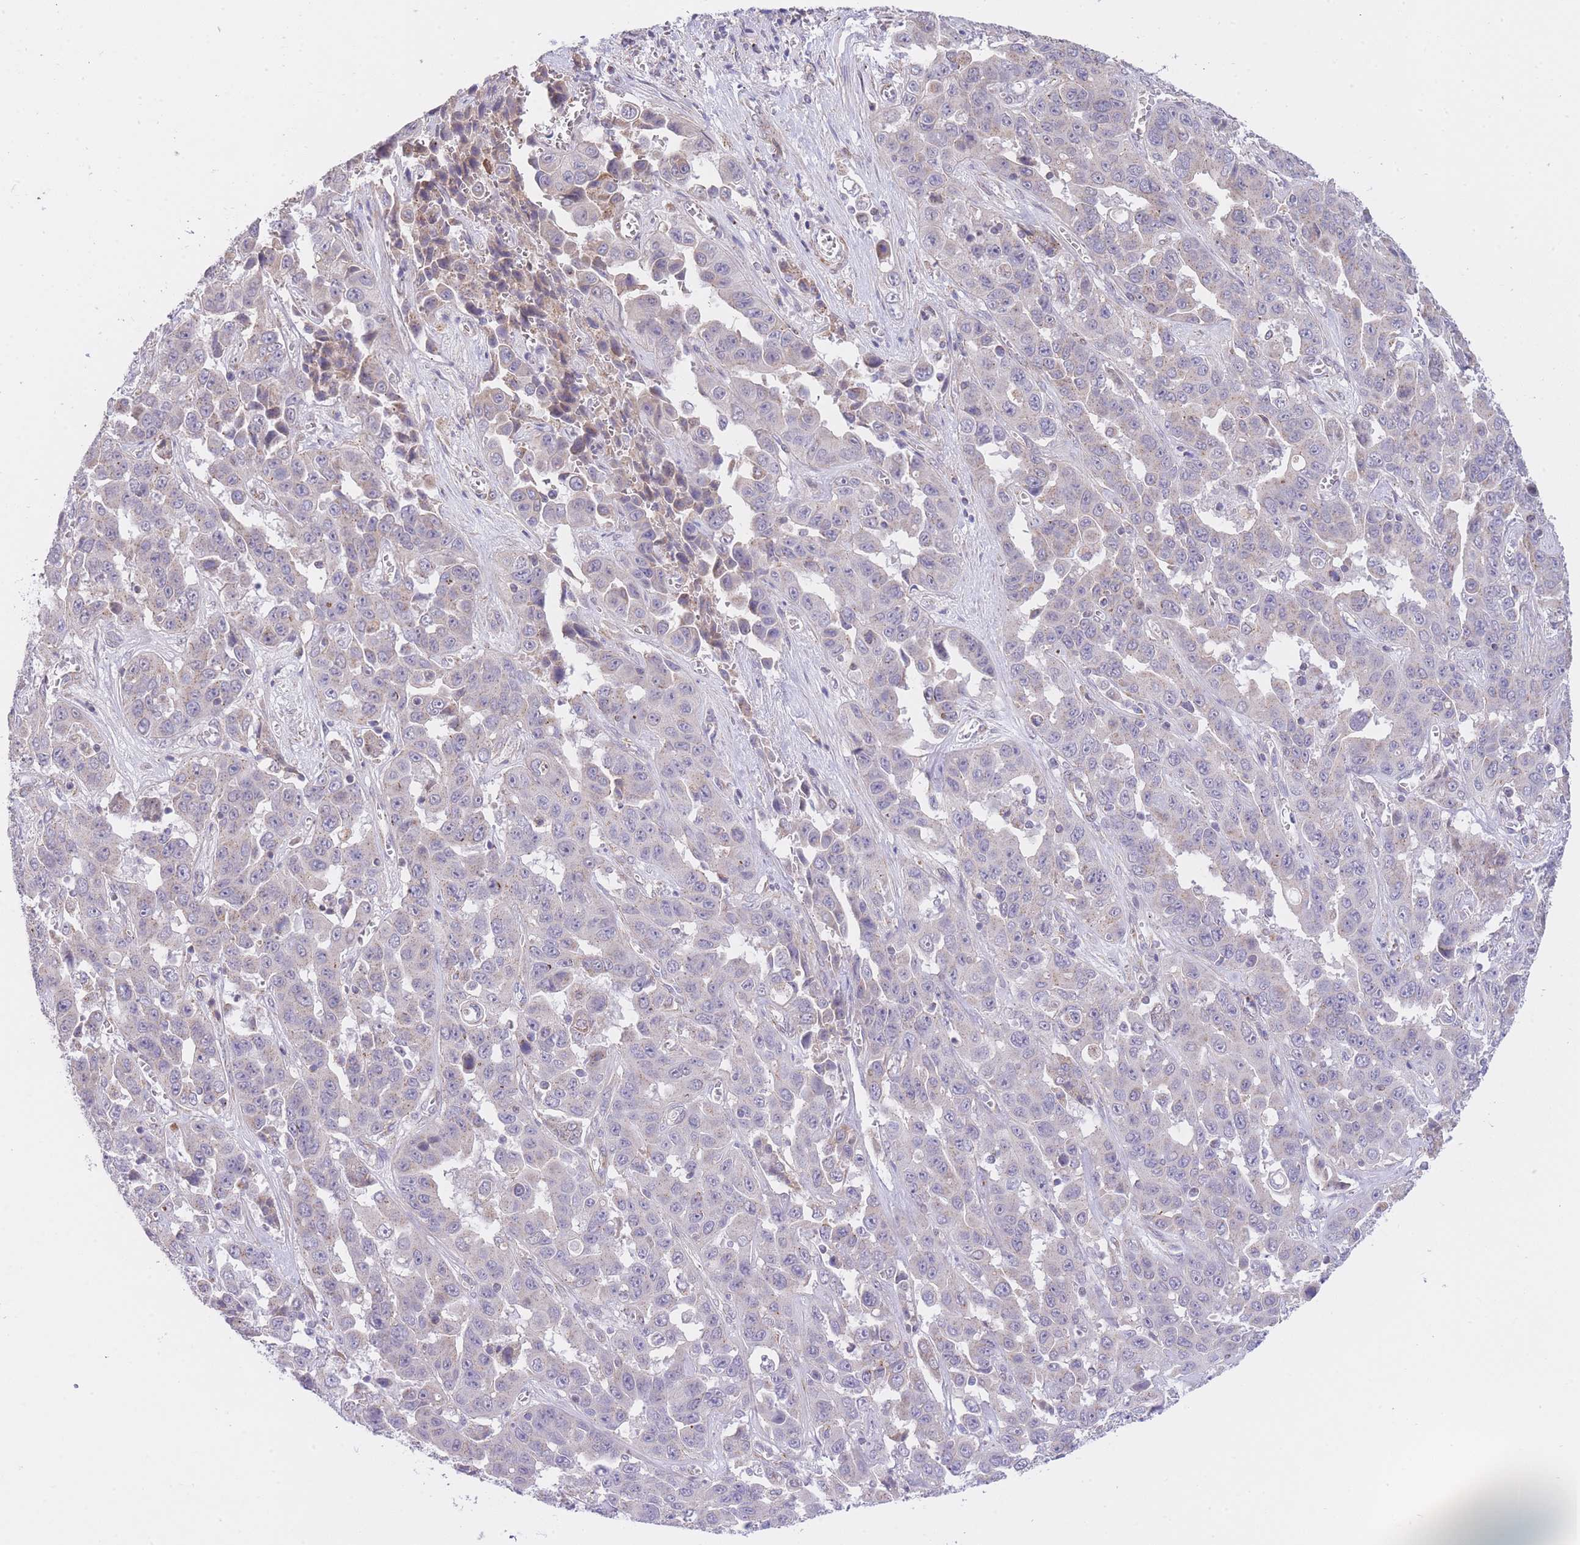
{"staining": {"intensity": "weak", "quantity": "<25%", "location": "cytoplasmic/membranous"}, "tissue": "liver cancer", "cell_type": "Tumor cells", "image_type": "cancer", "snomed": [{"axis": "morphology", "description": "Cholangiocarcinoma"}, {"axis": "topography", "description": "Liver"}], "caption": "Photomicrograph shows no protein expression in tumor cells of liver cancer (cholangiocarcinoma) tissue.", "gene": "CTBP1", "patient": {"sex": "female", "age": 52}}